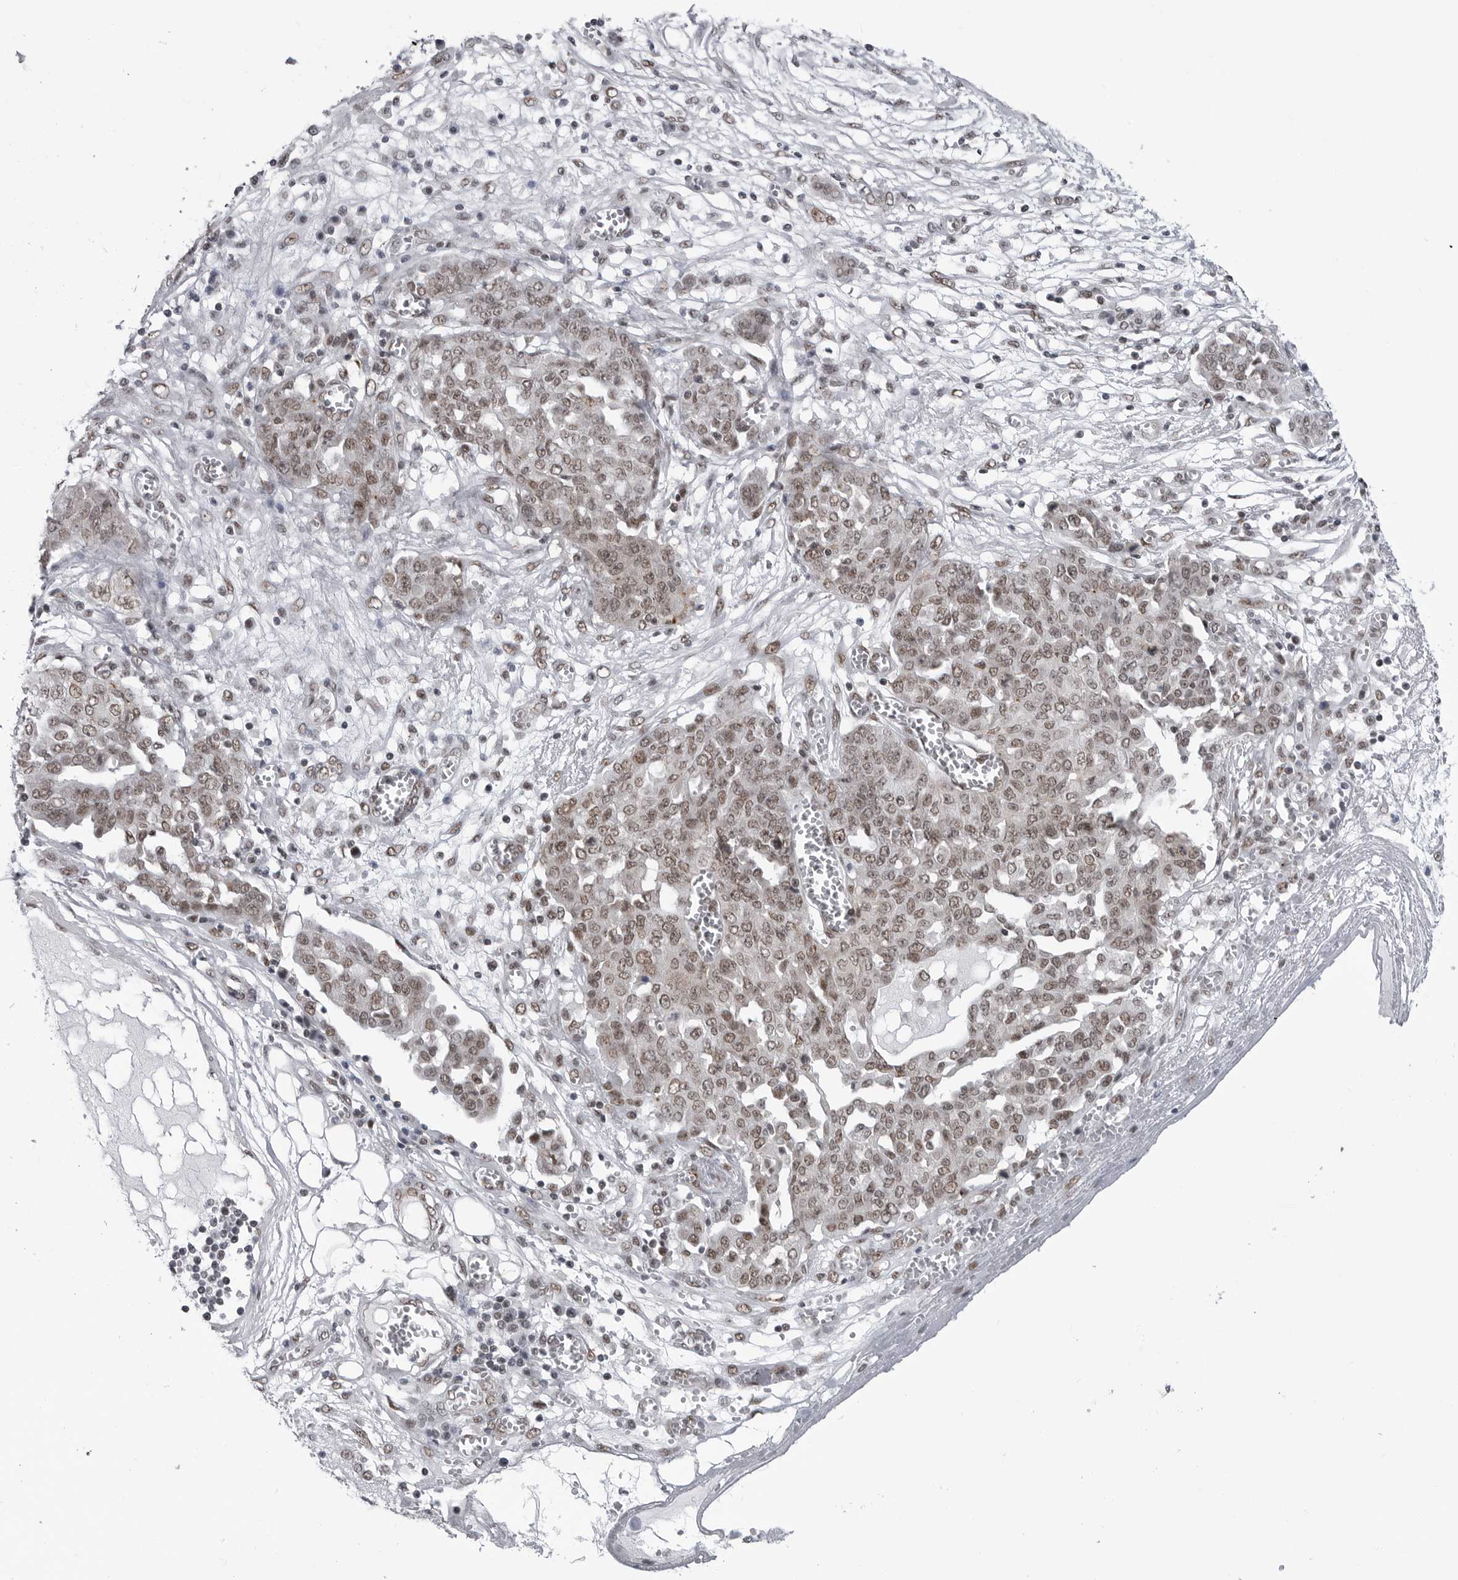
{"staining": {"intensity": "moderate", "quantity": ">75%", "location": "nuclear"}, "tissue": "ovarian cancer", "cell_type": "Tumor cells", "image_type": "cancer", "snomed": [{"axis": "morphology", "description": "Cystadenocarcinoma, serous, NOS"}, {"axis": "topography", "description": "Soft tissue"}, {"axis": "topography", "description": "Ovary"}], "caption": "Immunohistochemistry (IHC) image of neoplastic tissue: human ovarian cancer stained using immunohistochemistry reveals medium levels of moderate protein expression localized specifically in the nuclear of tumor cells, appearing as a nuclear brown color.", "gene": "RNF26", "patient": {"sex": "female", "age": 57}}